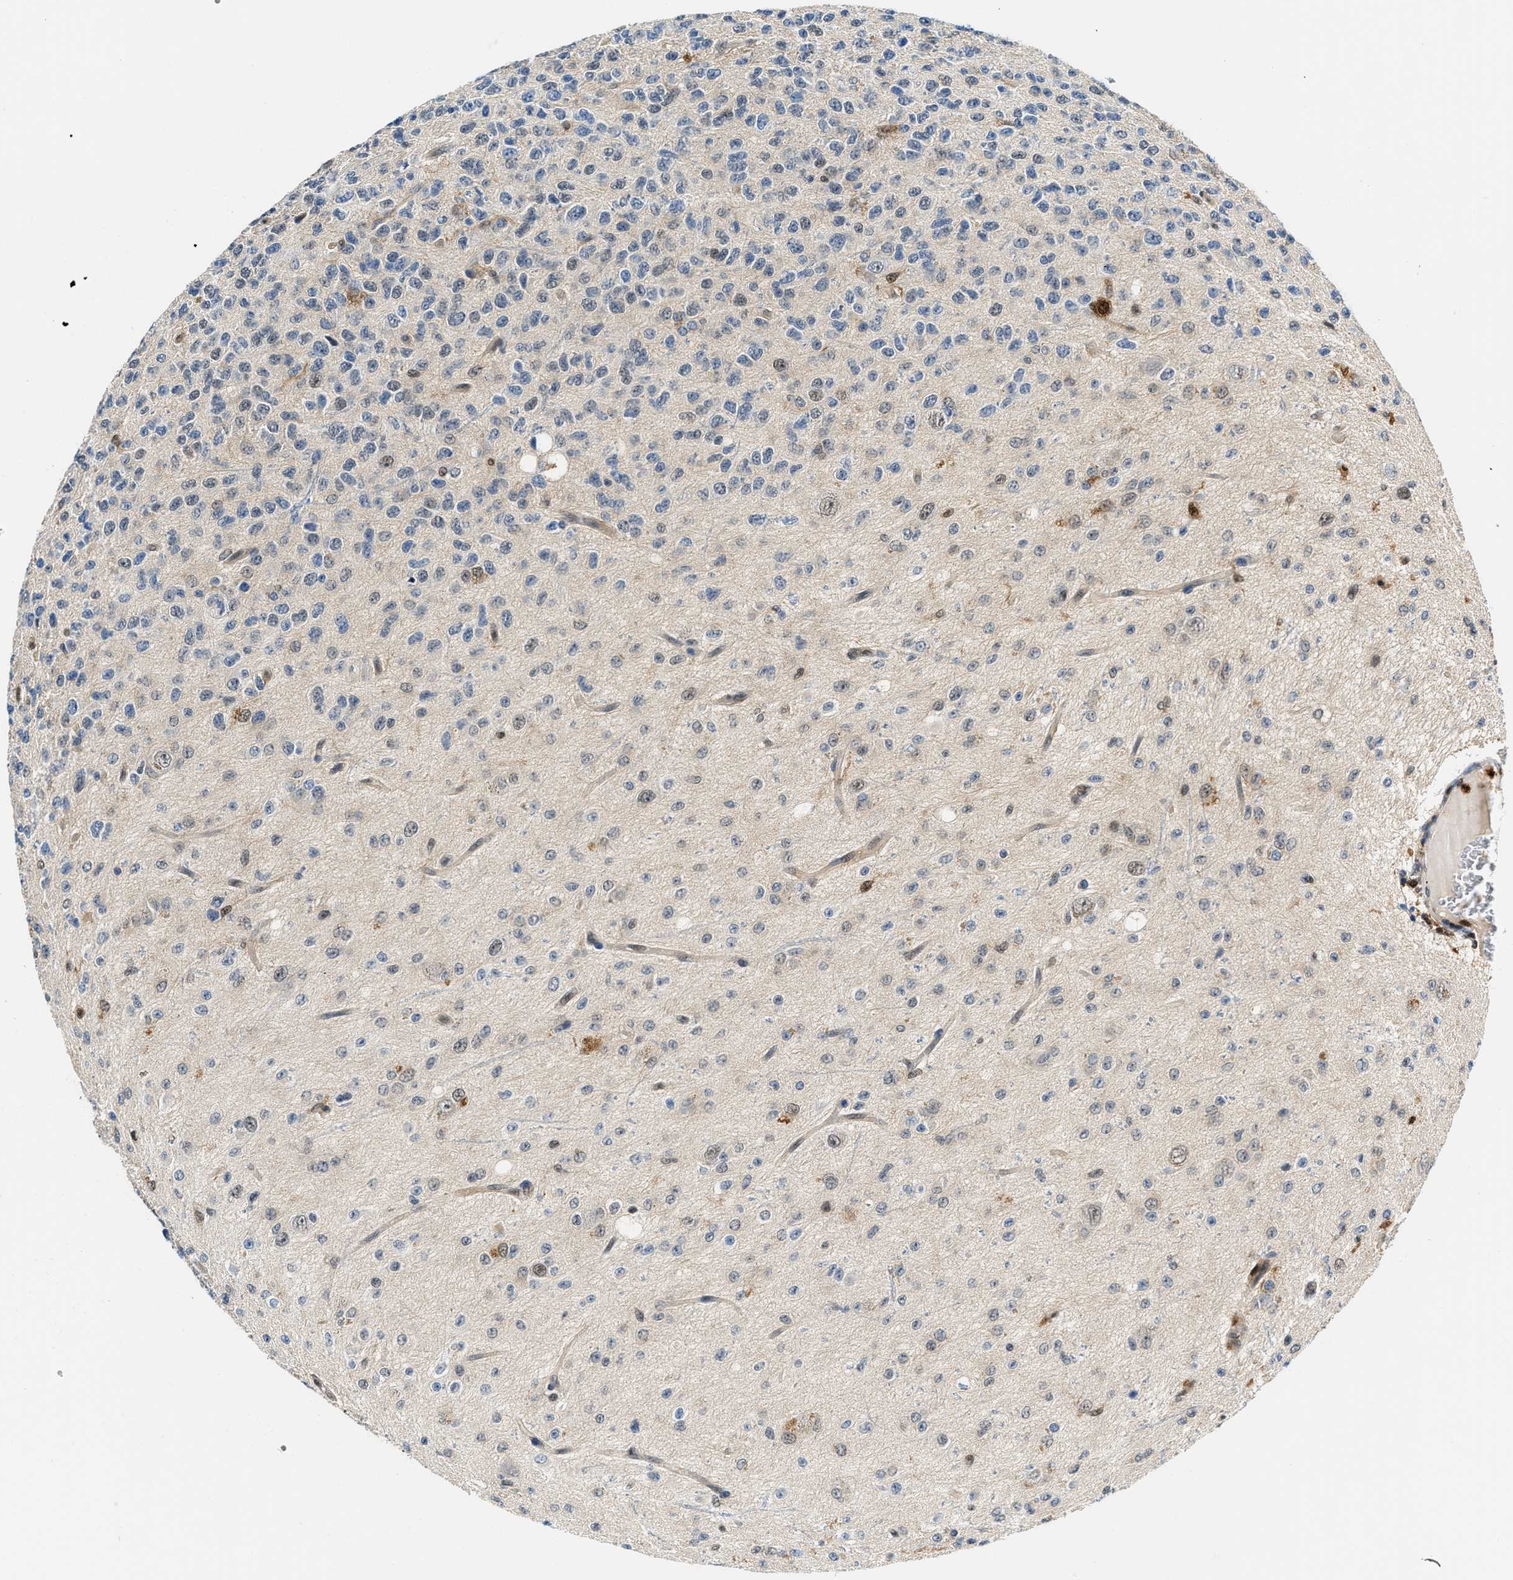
{"staining": {"intensity": "weak", "quantity": "<25%", "location": "nuclear"}, "tissue": "glioma", "cell_type": "Tumor cells", "image_type": "cancer", "snomed": [{"axis": "morphology", "description": "Glioma, malignant, High grade"}, {"axis": "topography", "description": "pancreas cauda"}], "caption": "This is a micrograph of immunohistochemistry staining of malignant high-grade glioma, which shows no staining in tumor cells.", "gene": "LTA4H", "patient": {"sex": "male", "age": 60}}